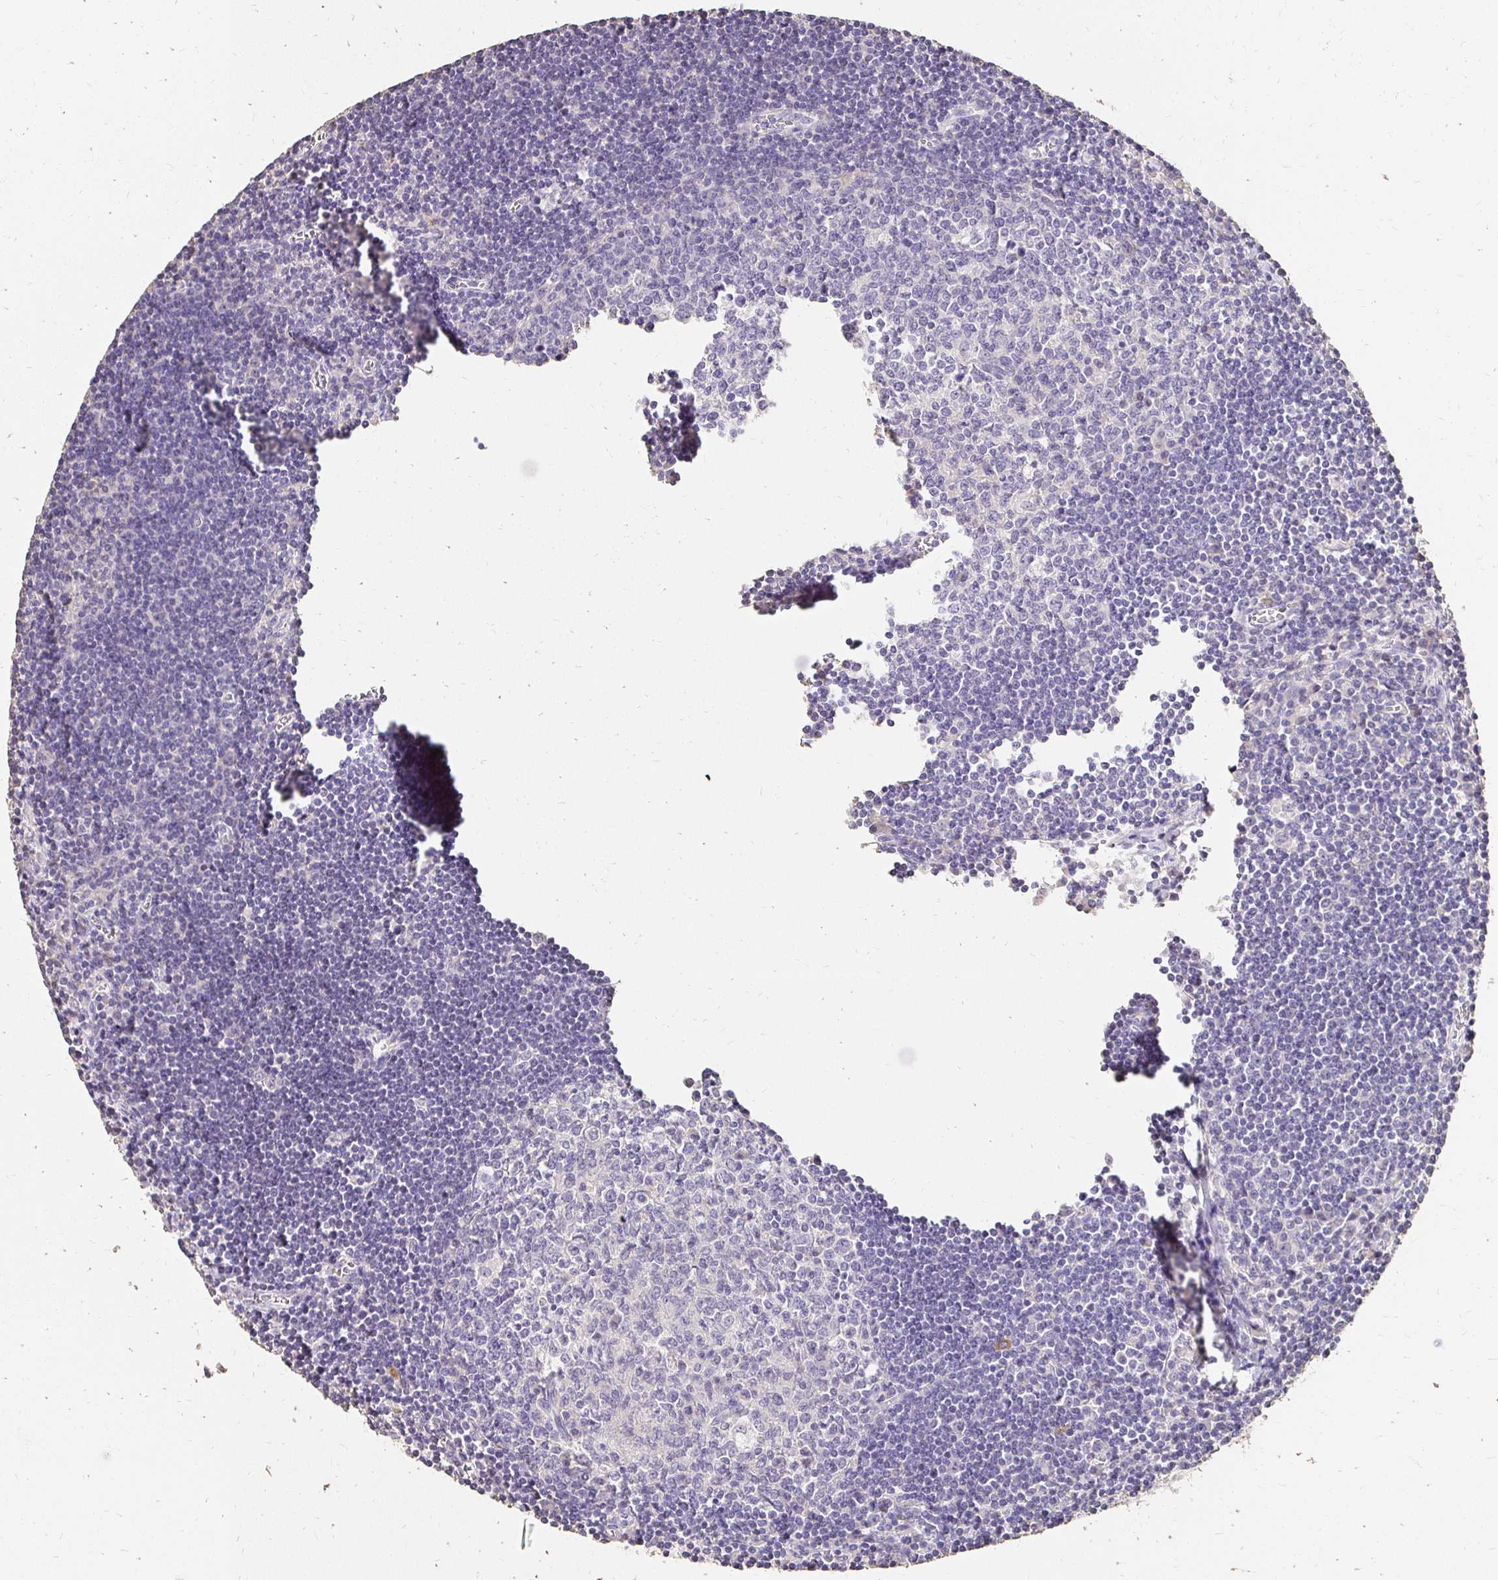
{"staining": {"intensity": "negative", "quantity": "none", "location": "none"}, "tissue": "lymph node", "cell_type": "Germinal center cells", "image_type": "normal", "snomed": [{"axis": "morphology", "description": "Normal tissue, NOS"}, {"axis": "topography", "description": "Lymph node"}], "caption": "Unremarkable lymph node was stained to show a protein in brown. There is no significant staining in germinal center cells. The staining was performed using DAB (3,3'-diaminobenzidine) to visualize the protein expression in brown, while the nuclei were stained in blue with hematoxylin (Magnification: 20x).", "gene": "UGT1A6", "patient": {"sex": "male", "age": 67}}